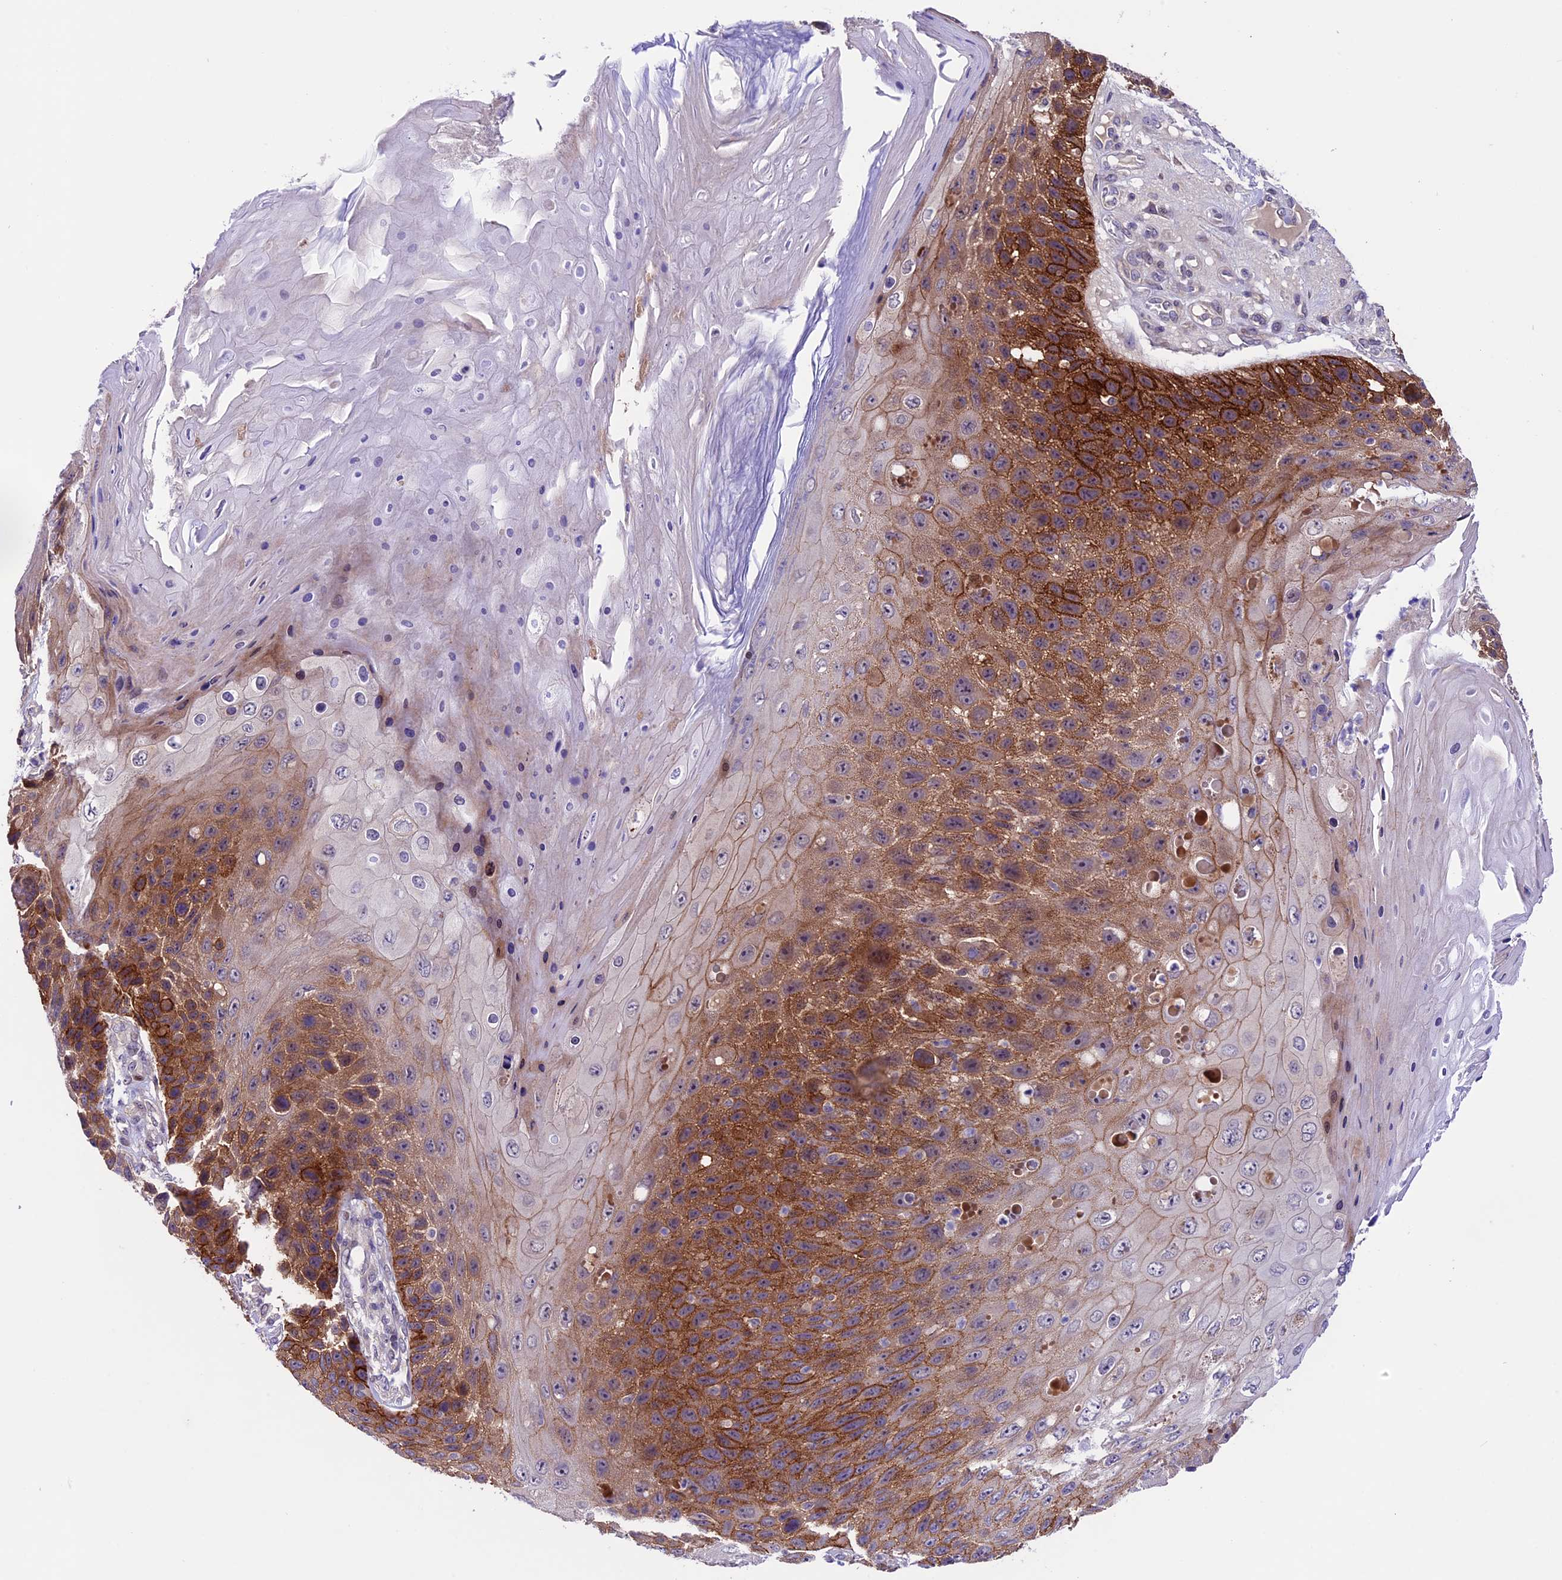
{"staining": {"intensity": "moderate", "quantity": ">75%", "location": "cytoplasmic/membranous"}, "tissue": "skin cancer", "cell_type": "Tumor cells", "image_type": "cancer", "snomed": [{"axis": "morphology", "description": "Squamous cell carcinoma, NOS"}, {"axis": "topography", "description": "Skin"}], "caption": "IHC of squamous cell carcinoma (skin) shows medium levels of moderate cytoplasmic/membranous positivity in about >75% of tumor cells.", "gene": "XKR7", "patient": {"sex": "female", "age": 88}}